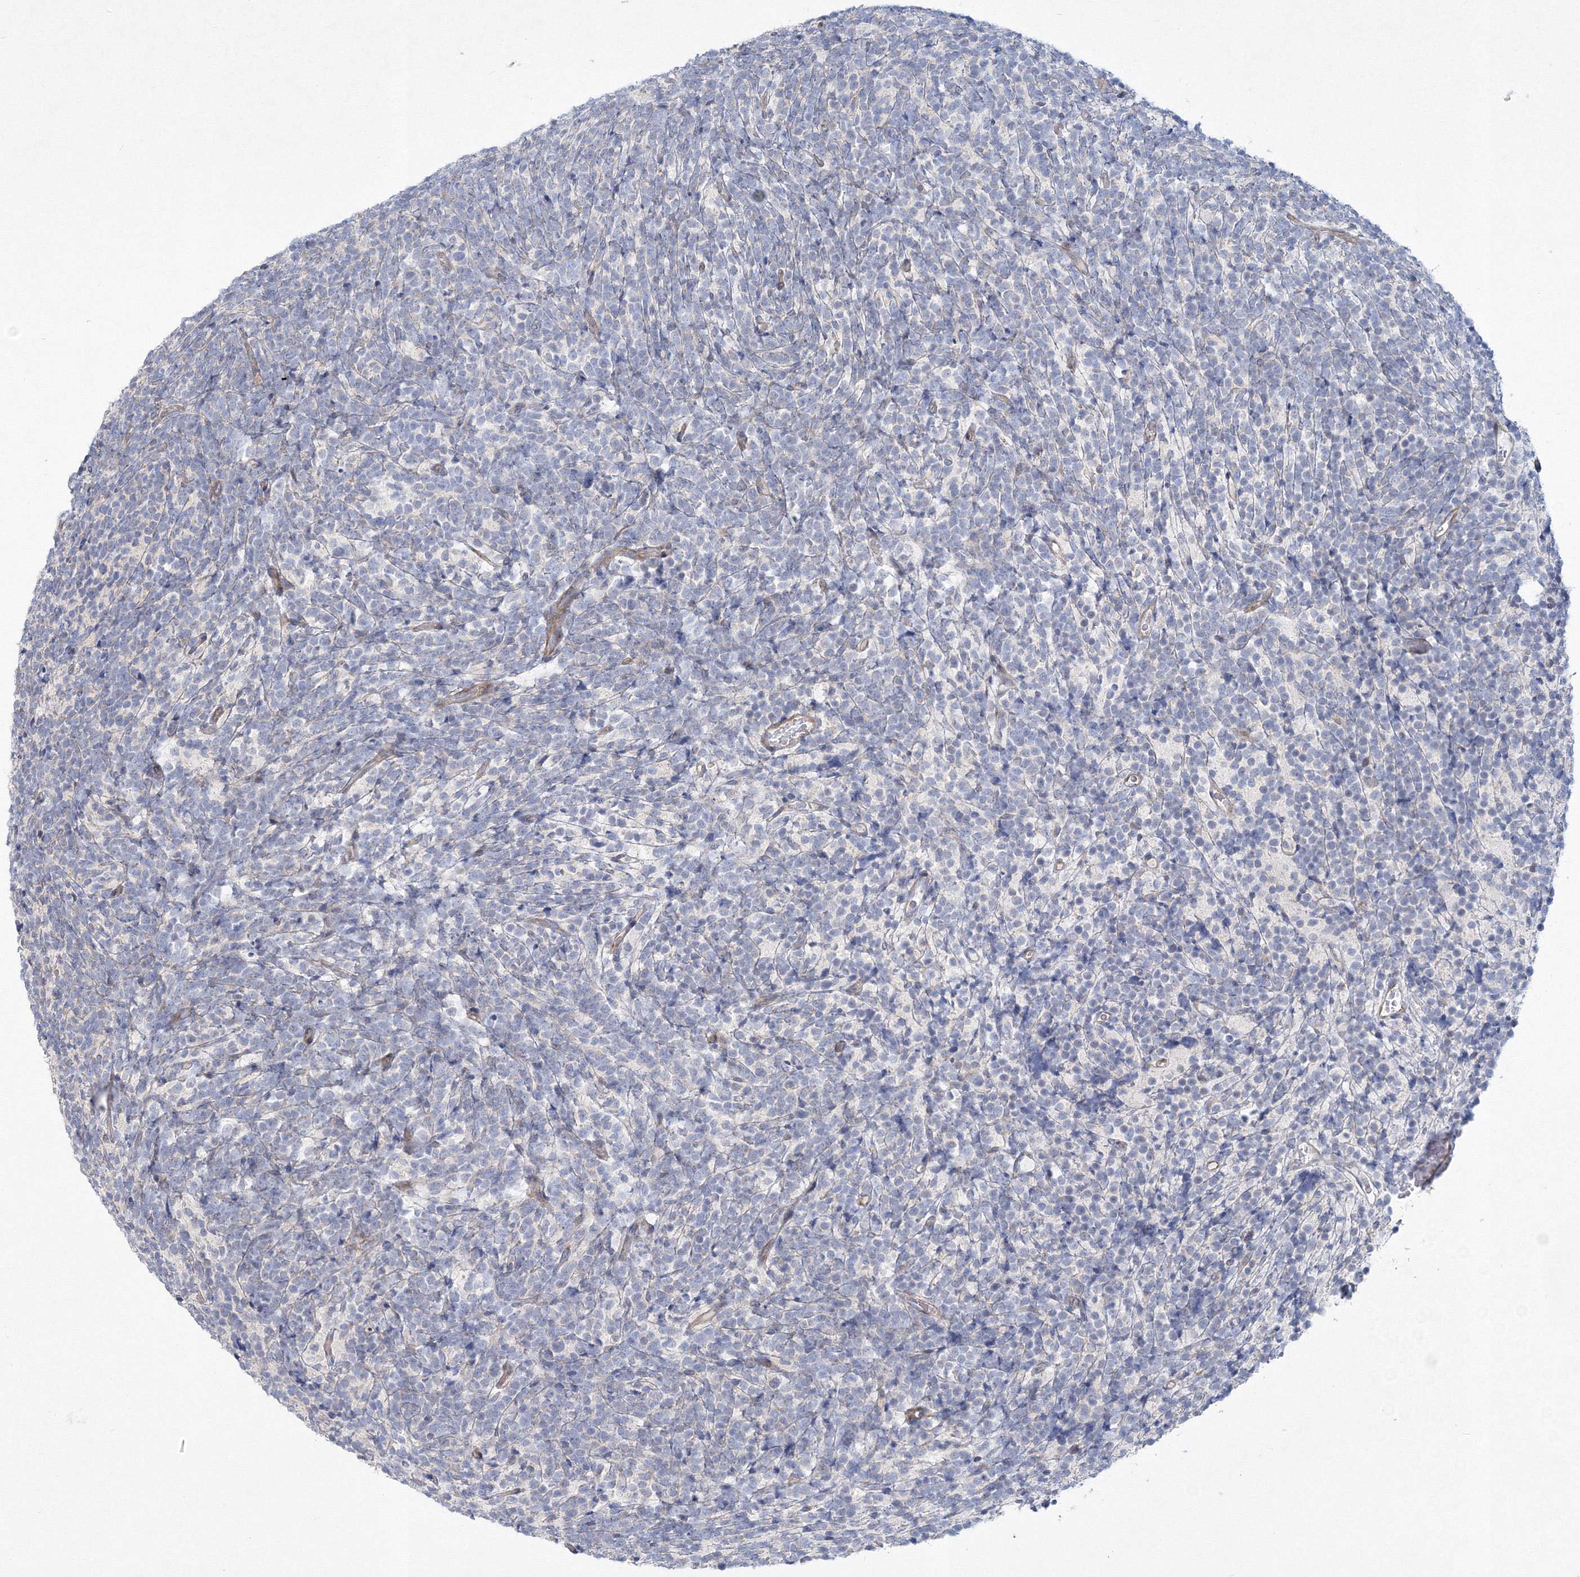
{"staining": {"intensity": "negative", "quantity": "none", "location": "none"}, "tissue": "glioma", "cell_type": "Tumor cells", "image_type": "cancer", "snomed": [{"axis": "morphology", "description": "Glioma, malignant, Low grade"}, {"axis": "topography", "description": "Brain"}], "caption": "An IHC image of glioma is shown. There is no staining in tumor cells of glioma.", "gene": "WDR49", "patient": {"sex": "female", "age": 1}}